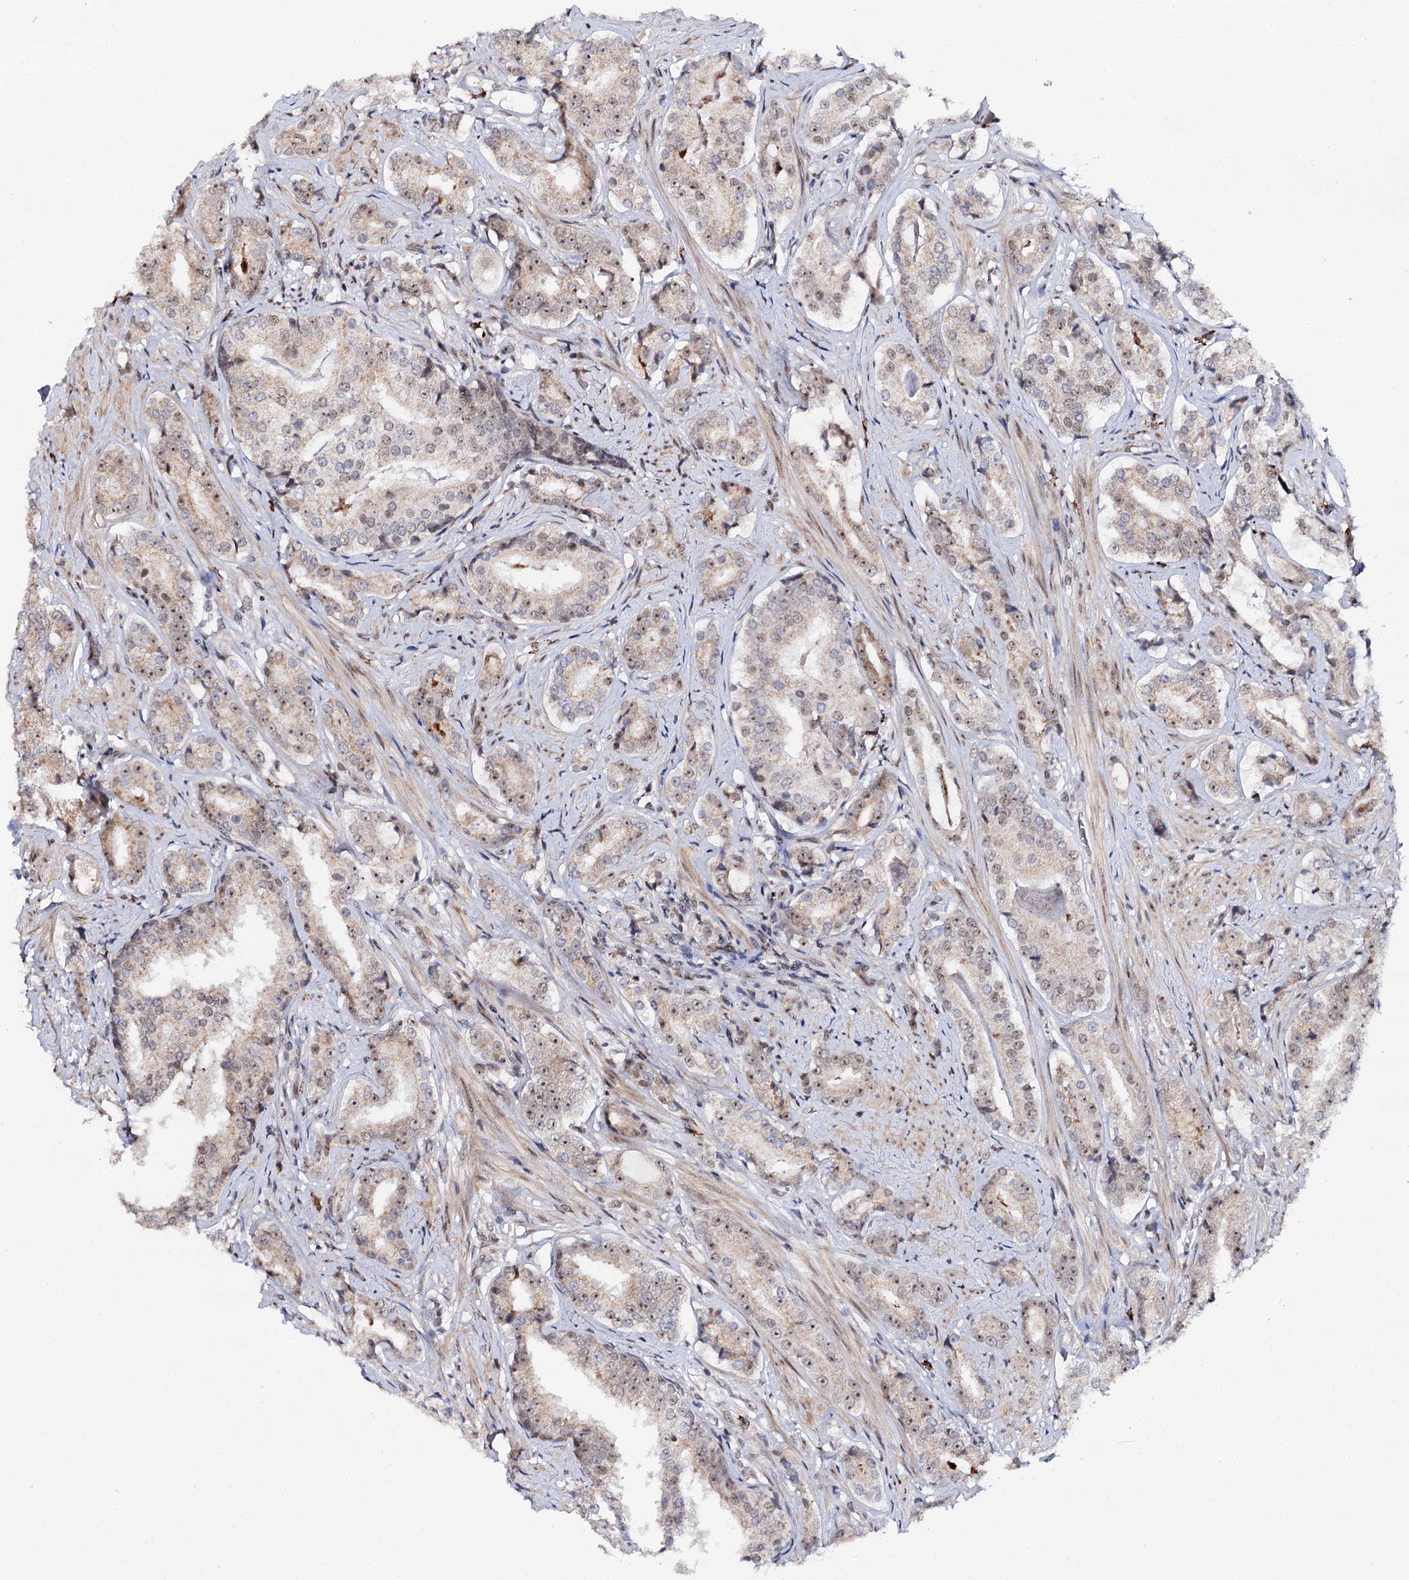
{"staining": {"intensity": "moderate", "quantity": "<25%", "location": "nuclear"}, "tissue": "prostate cancer", "cell_type": "Tumor cells", "image_type": "cancer", "snomed": [{"axis": "morphology", "description": "Adenocarcinoma, High grade"}, {"axis": "topography", "description": "Prostate"}], "caption": "A photomicrograph of prostate cancer (adenocarcinoma (high-grade)) stained for a protein exhibits moderate nuclear brown staining in tumor cells.", "gene": "BUD13", "patient": {"sex": "male", "age": 58}}